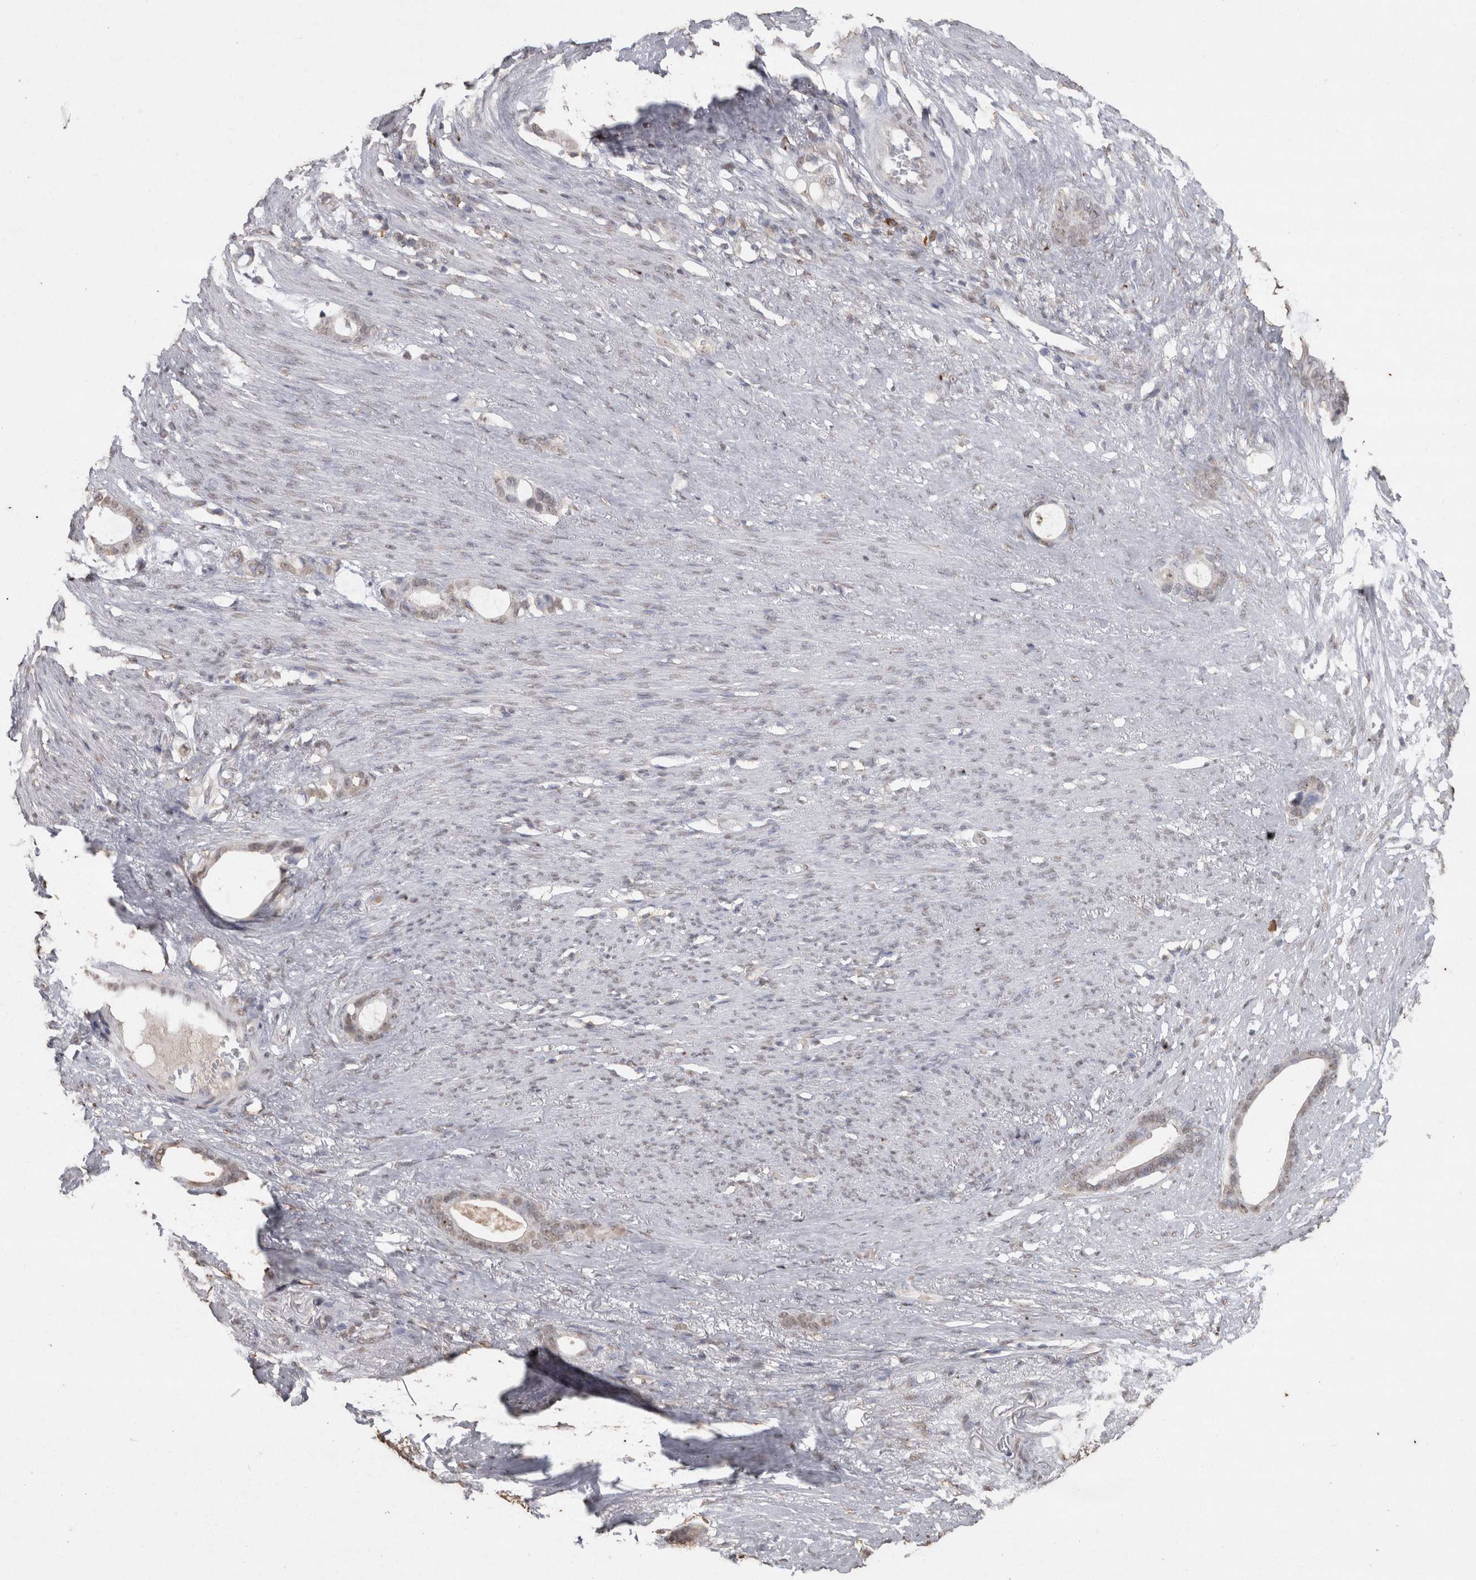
{"staining": {"intensity": "weak", "quantity": "25%-75%", "location": "nuclear"}, "tissue": "stomach cancer", "cell_type": "Tumor cells", "image_type": "cancer", "snomed": [{"axis": "morphology", "description": "Adenocarcinoma, NOS"}, {"axis": "topography", "description": "Stomach"}], "caption": "Human adenocarcinoma (stomach) stained for a protein (brown) shows weak nuclear positive expression in approximately 25%-75% of tumor cells.", "gene": "CRELD2", "patient": {"sex": "female", "age": 75}}